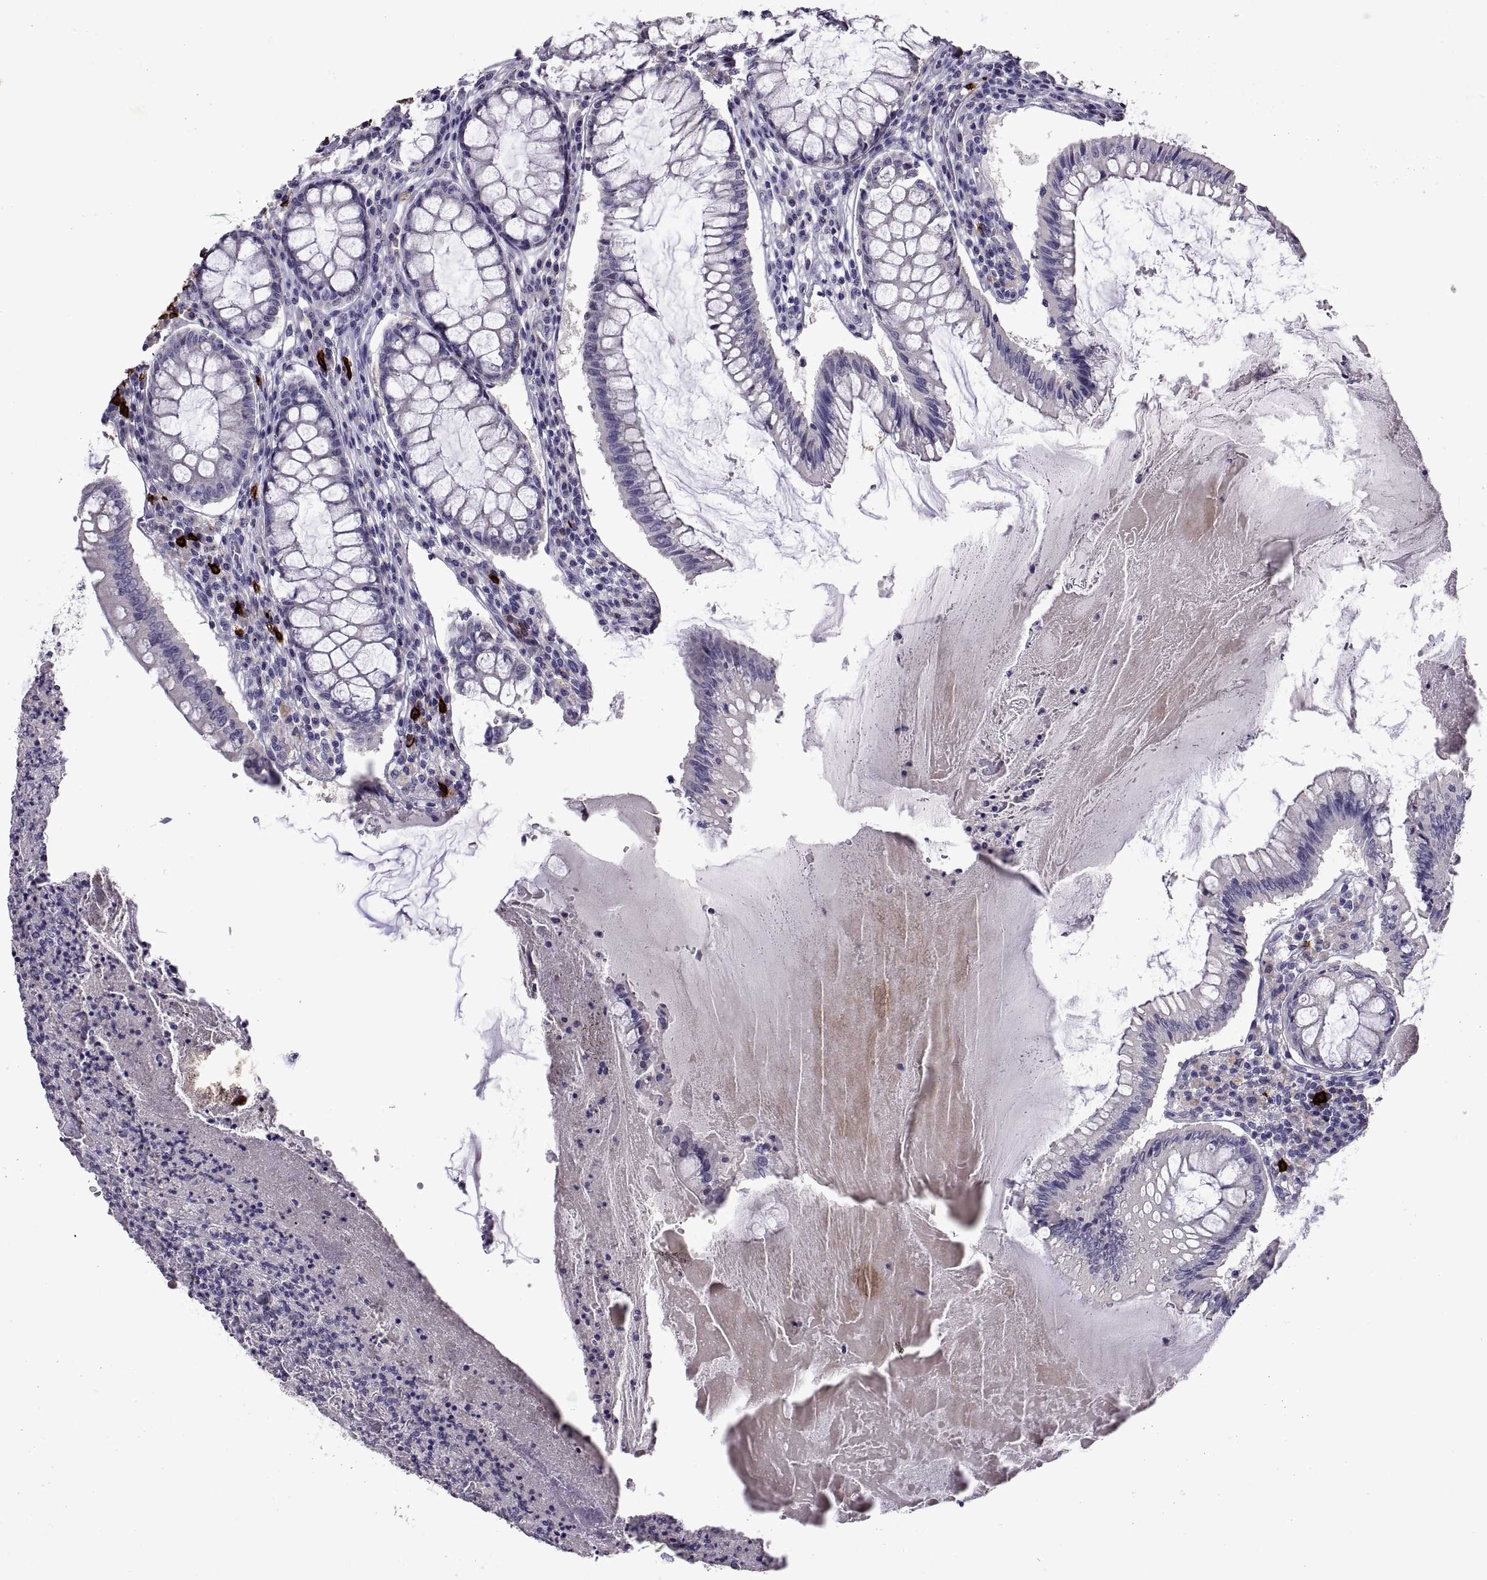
{"staining": {"intensity": "negative", "quantity": "none", "location": "none"}, "tissue": "colorectal cancer", "cell_type": "Tumor cells", "image_type": "cancer", "snomed": [{"axis": "morphology", "description": "Adenocarcinoma, NOS"}, {"axis": "topography", "description": "Colon"}], "caption": "Tumor cells show no significant staining in adenocarcinoma (colorectal). (Stains: DAB immunohistochemistry (IHC) with hematoxylin counter stain, Microscopy: brightfield microscopy at high magnification).", "gene": "MS4A1", "patient": {"sex": "female", "age": 70}}